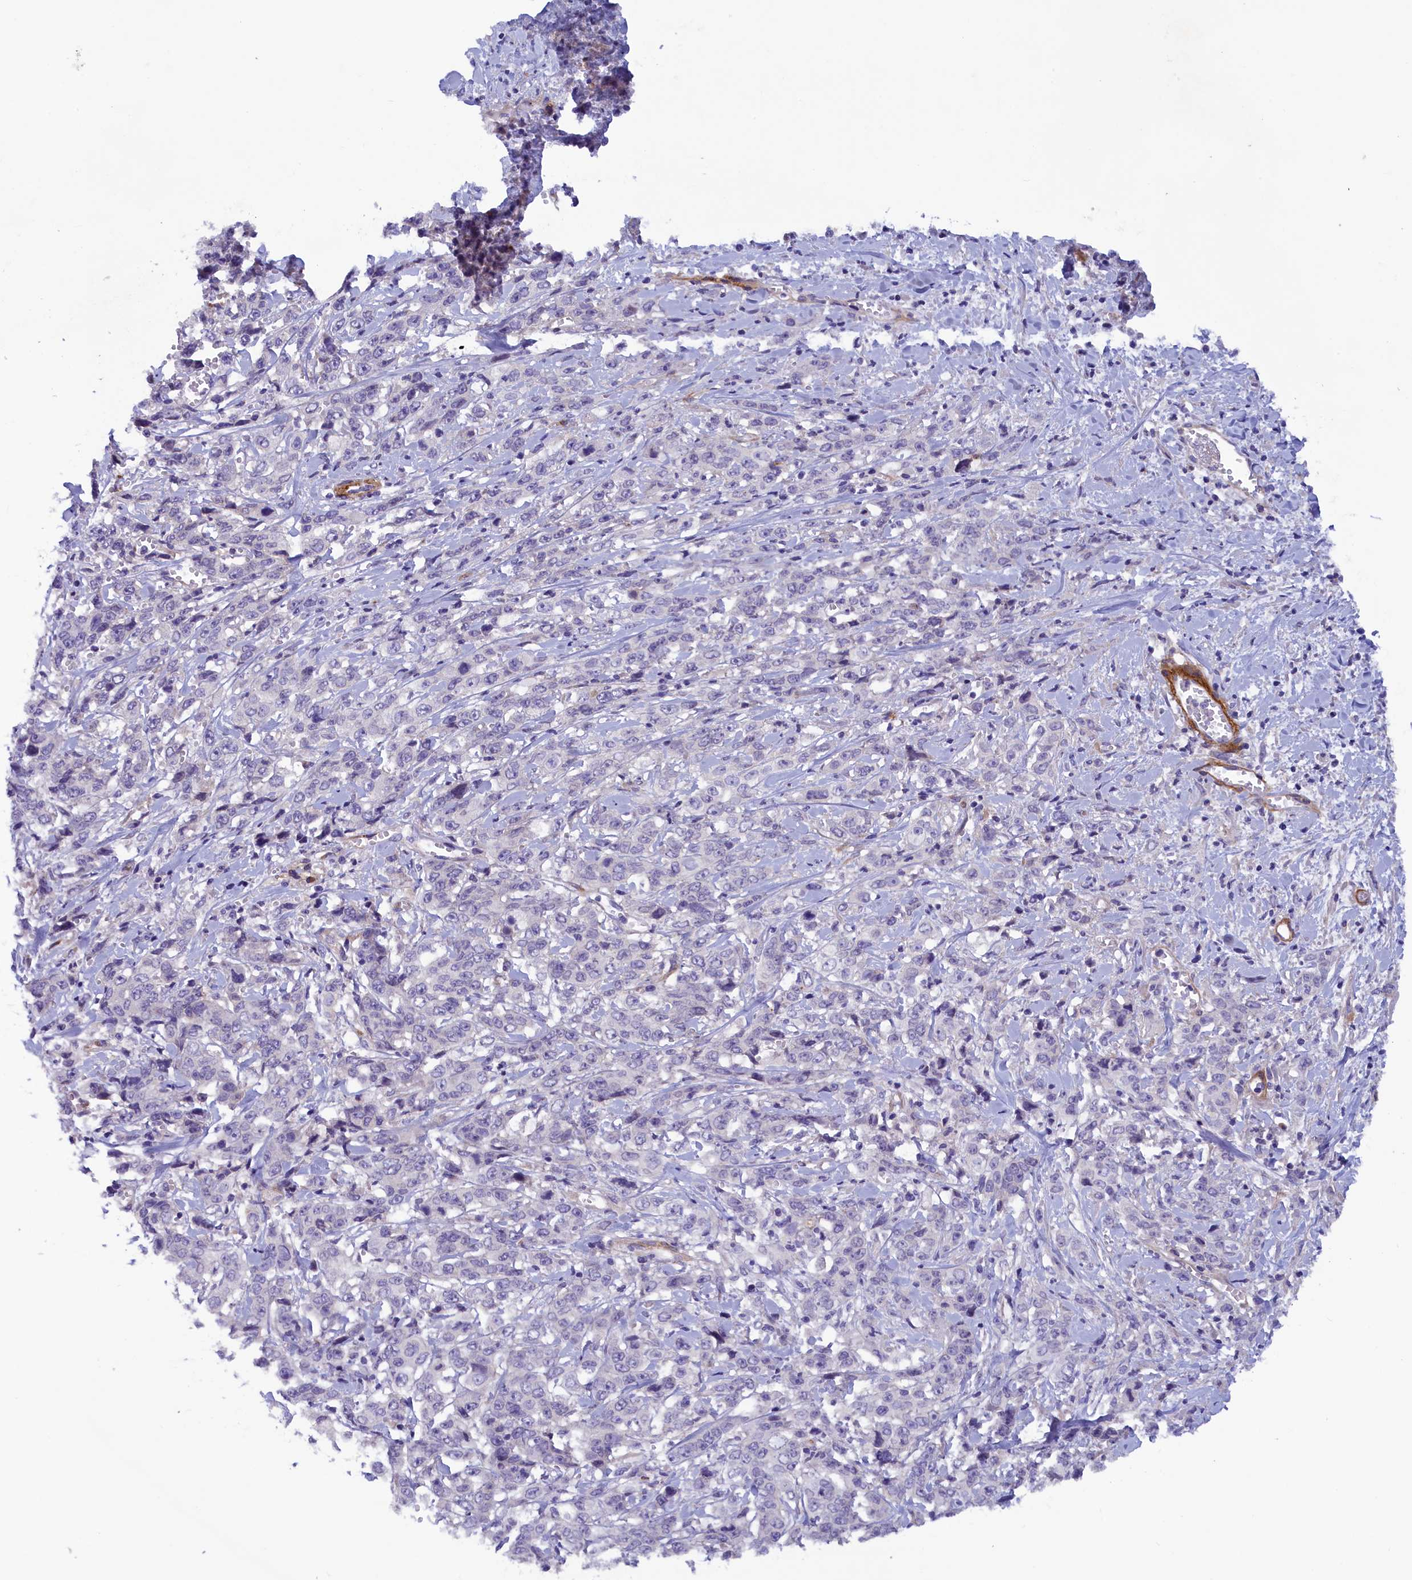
{"staining": {"intensity": "negative", "quantity": "none", "location": "none"}, "tissue": "stomach cancer", "cell_type": "Tumor cells", "image_type": "cancer", "snomed": [{"axis": "morphology", "description": "Adenocarcinoma, NOS"}, {"axis": "topography", "description": "Stomach, upper"}], "caption": "This micrograph is of stomach cancer (adenocarcinoma) stained with immunohistochemistry (IHC) to label a protein in brown with the nuclei are counter-stained blue. There is no positivity in tumor cells.", "gene": "LOXL1", "patient": {"sex": "male", "age": 62}}